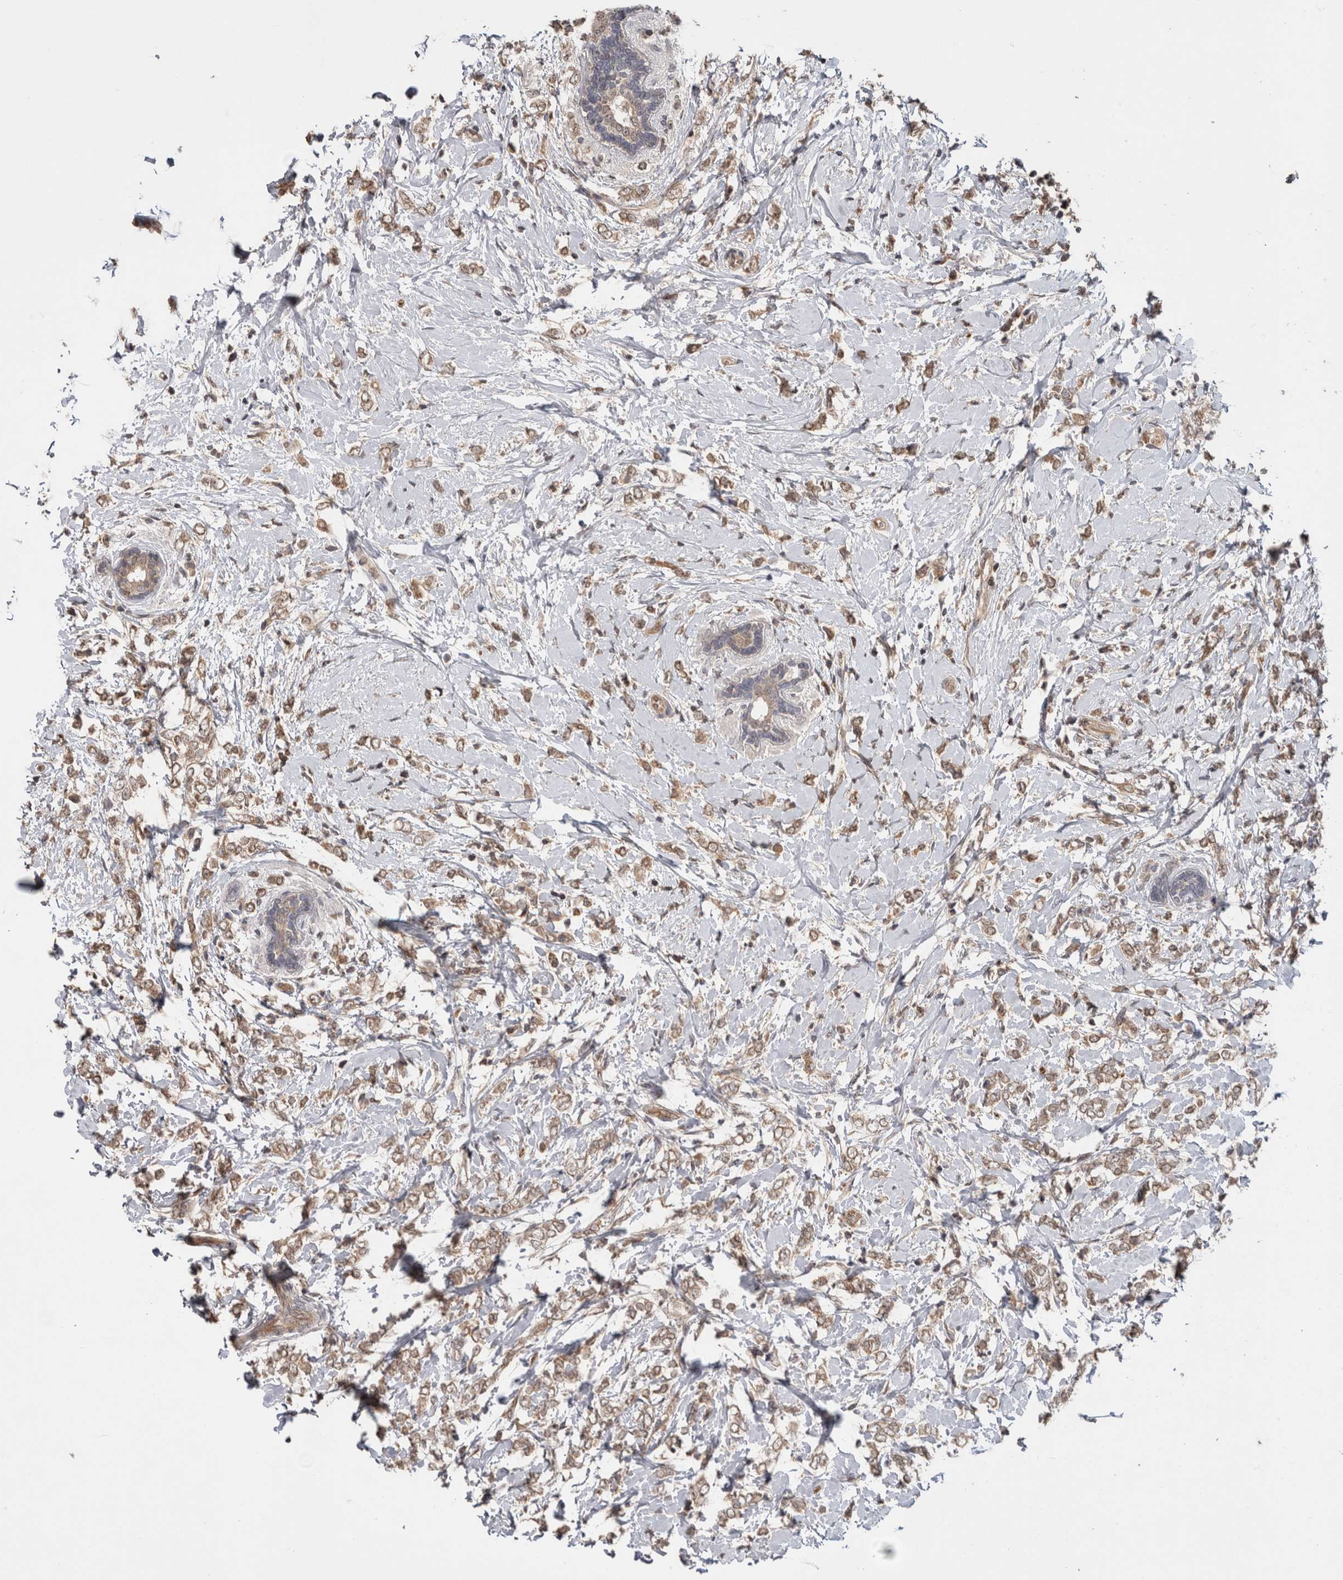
{"staining": {"intensity": "weak", "quantity": ">75%", "location": "cytoplasmic/membranous"}, "tissue": "breast cancer", "cell_type": "Tumor cells", "image_type": "cancer", "snomed": [{"axis": "morphology", "description": "Normal tissue, NOS"}, {"axis": "morphology", "description": "Lobular carcinoma"}, {"axis": "topography", "description": "Breast"}], "caption": "Immunohistochemical staining of breast lobular carcinoma reveals low levels of weak cytoplasmic/membranous positivity in about >75% of tumor cells.", "gene": "HMOX2", "patient": {"sex": "female", "age": 47}}